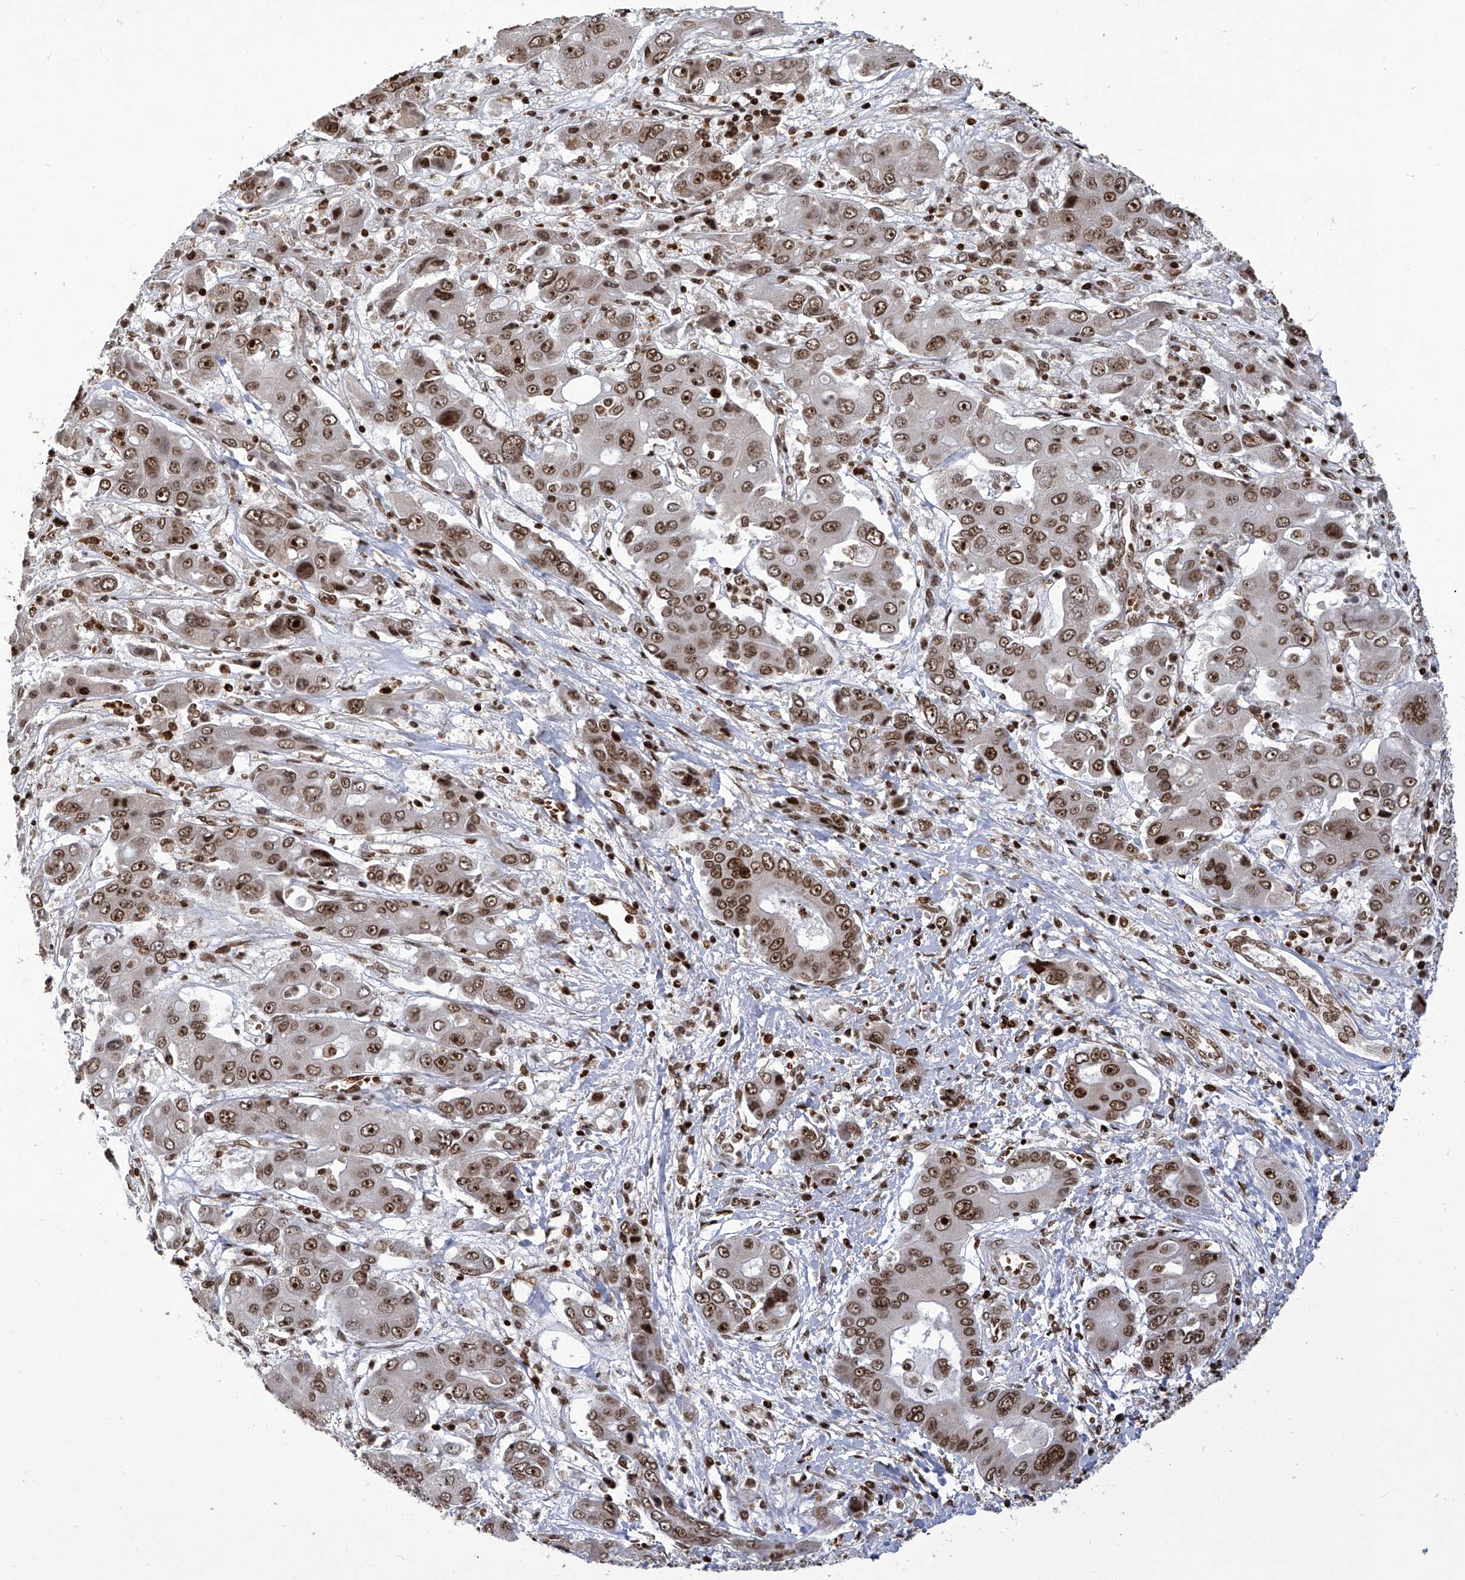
{"staining": {"intensity": "strong", "quantity": ">75%", "location": "nuclear"}, "tissue": "liver cancer", "cell_type": "Tumor cells", "image_type": "cancer", "snomed": [{"axis": "morphology", "description": "Cholangiocarcinoma"}, {"axis": "topography", "description": "Liver"}], "caption": "This histopathology image displays immunohistochemistry (IHC) staining of human liver cholangiocarcinoma, with high strong nuclear positivity in about >75% of tumor cells.", "gene": "PAK1IP1", "patient": {"sex": "male", "age": 67}}